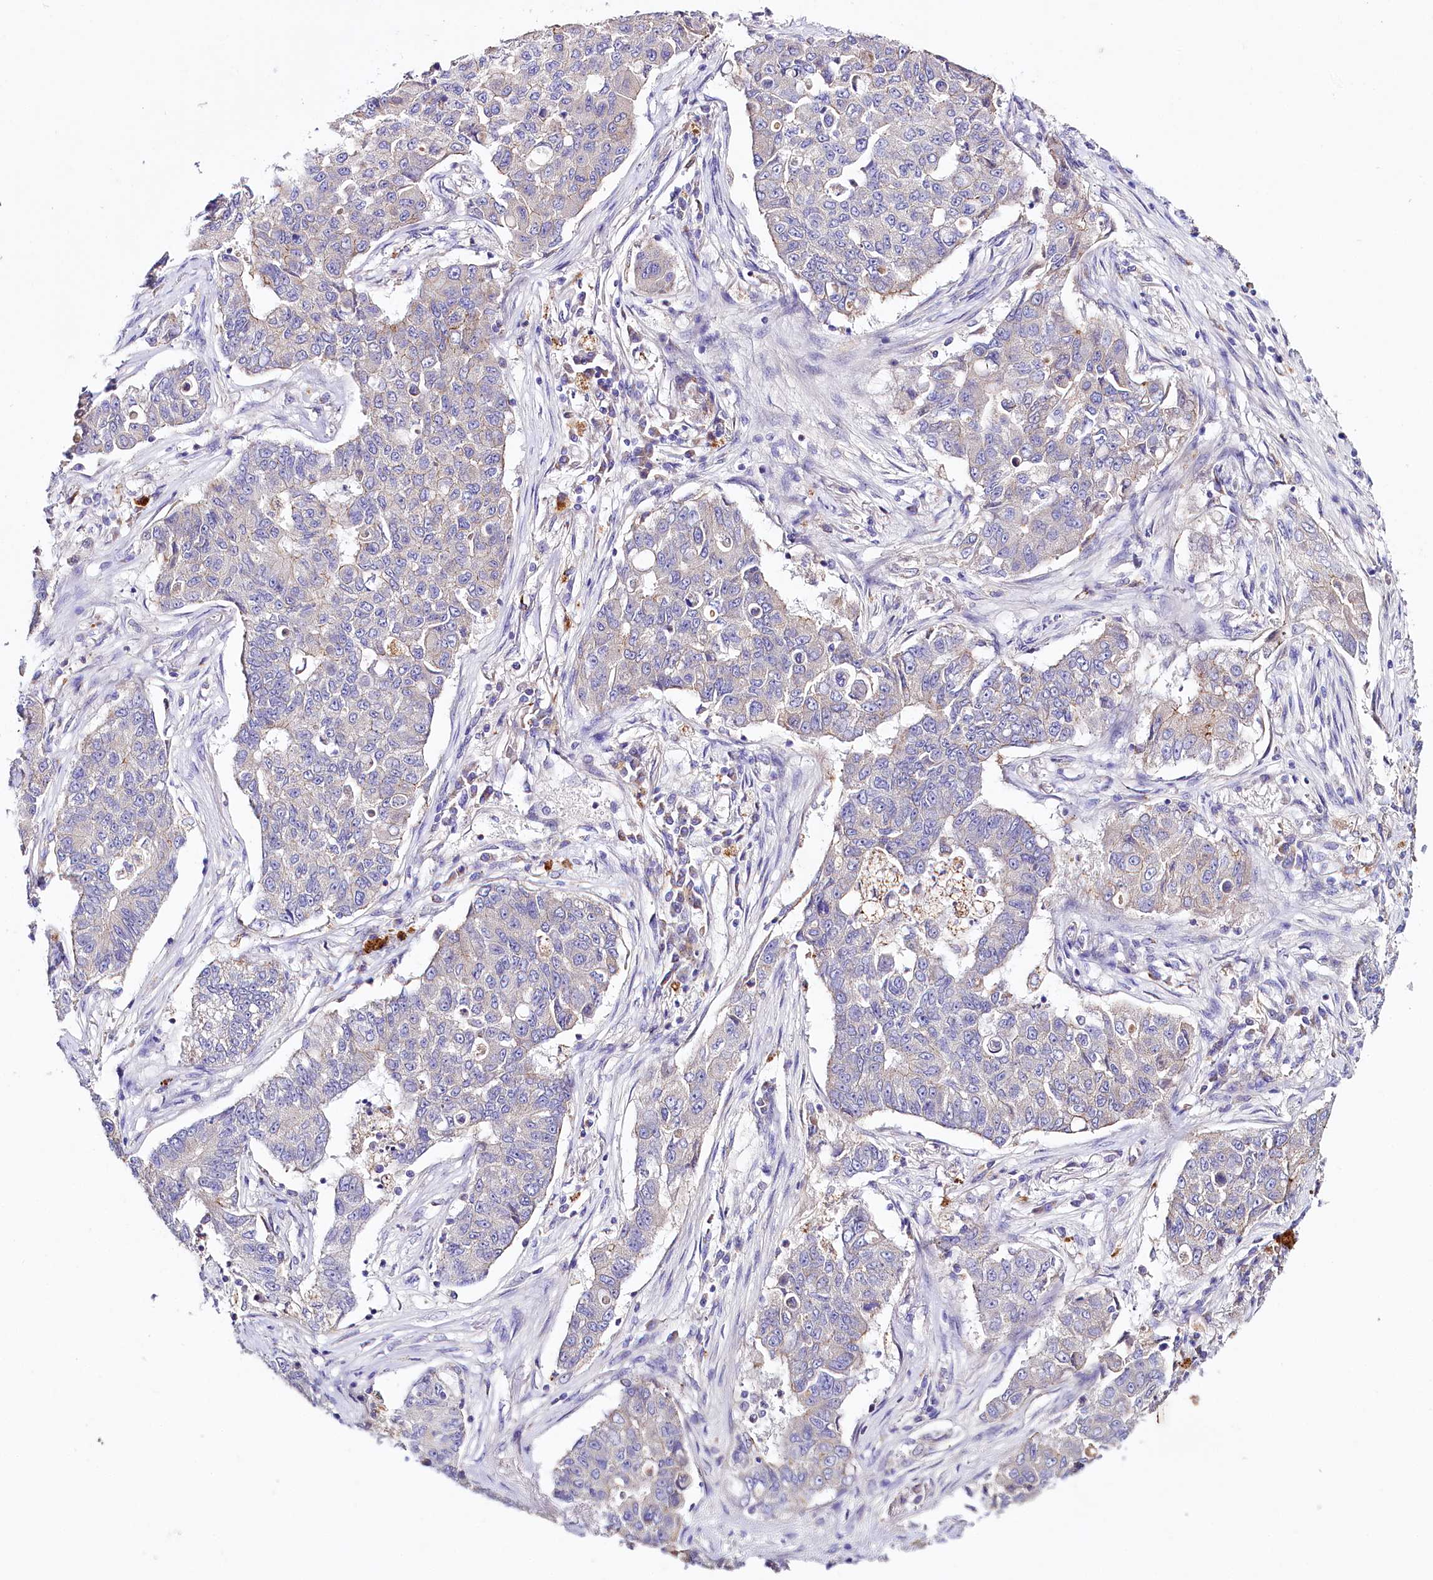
{"staining": {"intensity": "moderate", "quantity": "<25%", "location": "cytoplasmic/membranous"}, "tissue": "lung cancer", "cell_type": "Tumor cells", "image_type": "cancer", "snomed": [{"axis": "morphology", "description": "Squamous cell carcinoma, NOS"}, {"axis": "topography", "description": "Lung"}], "caption": "The immunohistochemical stain labels moderate cytoplasmic/membranous staining in tumor cells of squamous cell carcinoma (lung) tissue.", "gene": "SACM1L", "patient": {"sex": "male", "age": 74}}